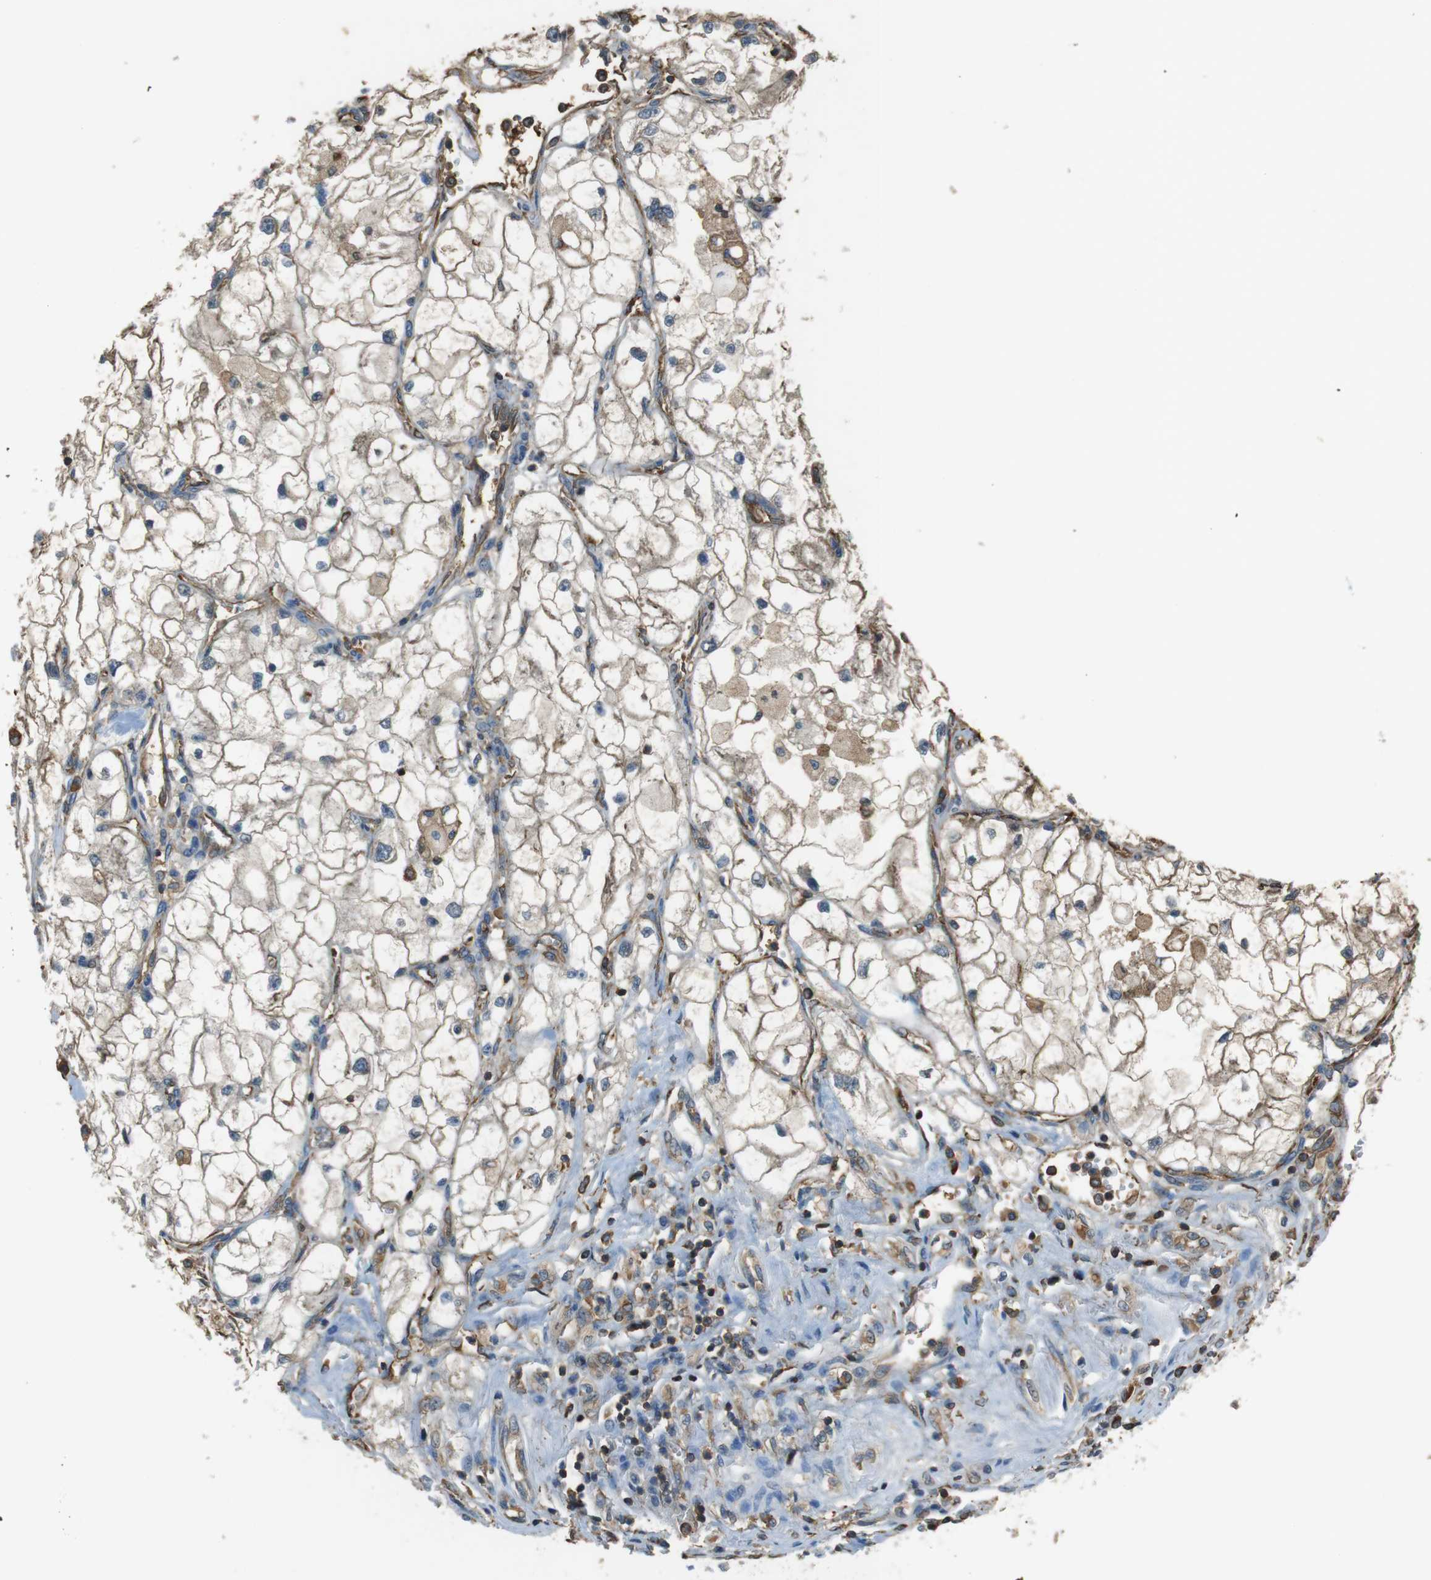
{"staining": {"intensity": "moderate", "quantity": "<25%", "location": "cytoplasmic/membranous"}, "tissue": "renal cancer", "cell_type": "Tumor cells", "image_type": "cancer", "snomed": [{"axis": "morphology", "description": "Adenocarcinoma, NOS"}, {"axis": "topography", "description": "Kidney"}], "caption": "A low amount of moderate cytoplasmic/membranous staining is present in approximately <25% of tumor cells in renal cancer (adenocarcinoma) tissue. (Stains: DAB (3,3'-diaminobenzidine) in brown, nuclei in blue, Microscopy: brightfield microscopy at high magnification).", "gene": "FCAR", "patient": {"sex": "female", "age": 70}}